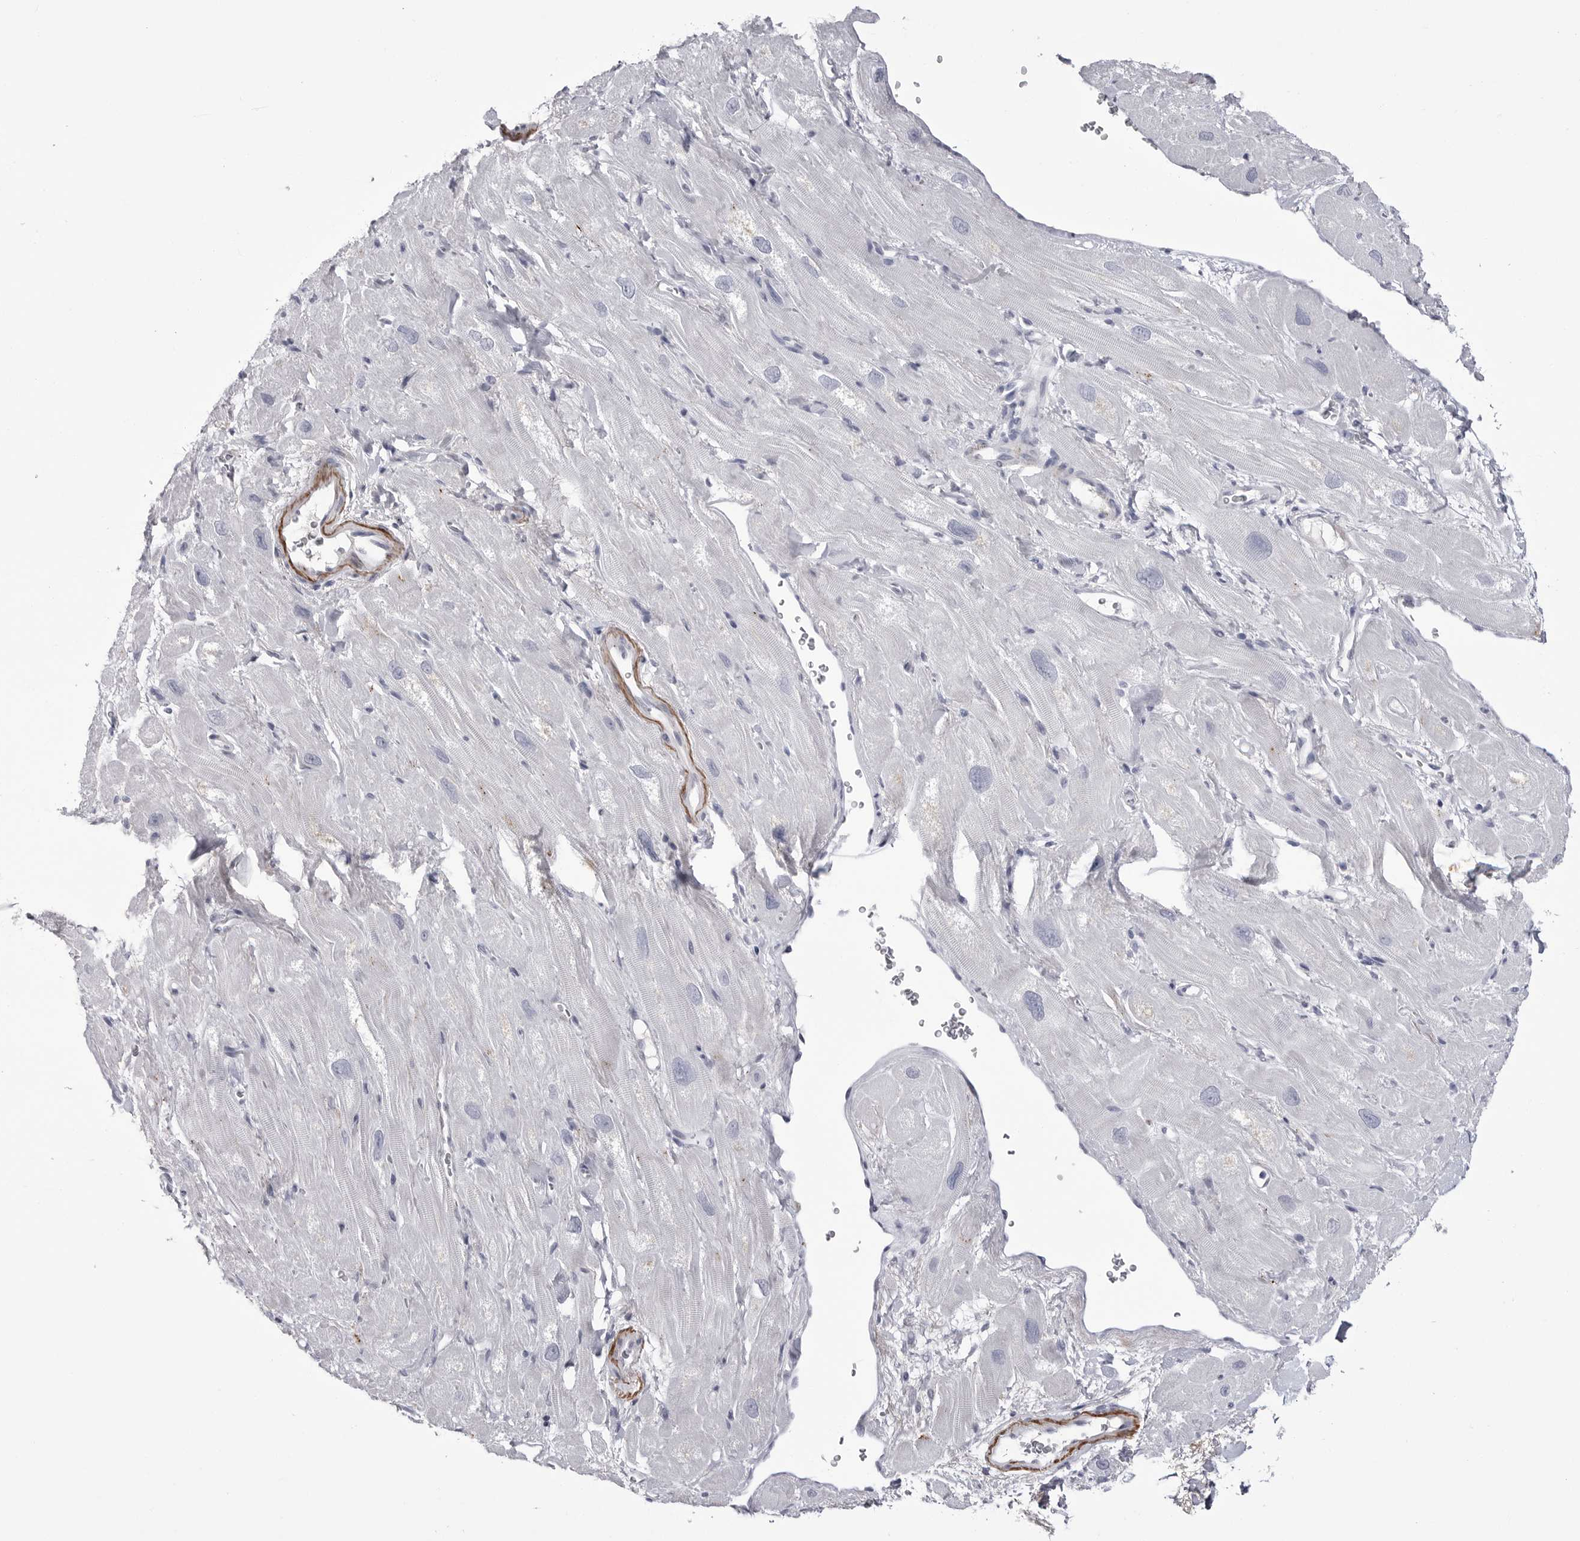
{"staining": {"intensity": "negative", "quantity": "none", "location": "none"}, "tissue": "heart muscle", "cell_type": "Cardiomyocytes", "image_type": "normal", "snomed": [{"axis": "morphology", "description": "Normal tissue, NOS"}, {"axis": "topography", "description": "Heart"}], "caption": "IHC photomicrograph of normal human heart muscle stained for a protein (brown), which reveals no positivity in cardiomyocytes.", "gene": "COL26A1", "patient": {"sex": "male", "age": 49}}